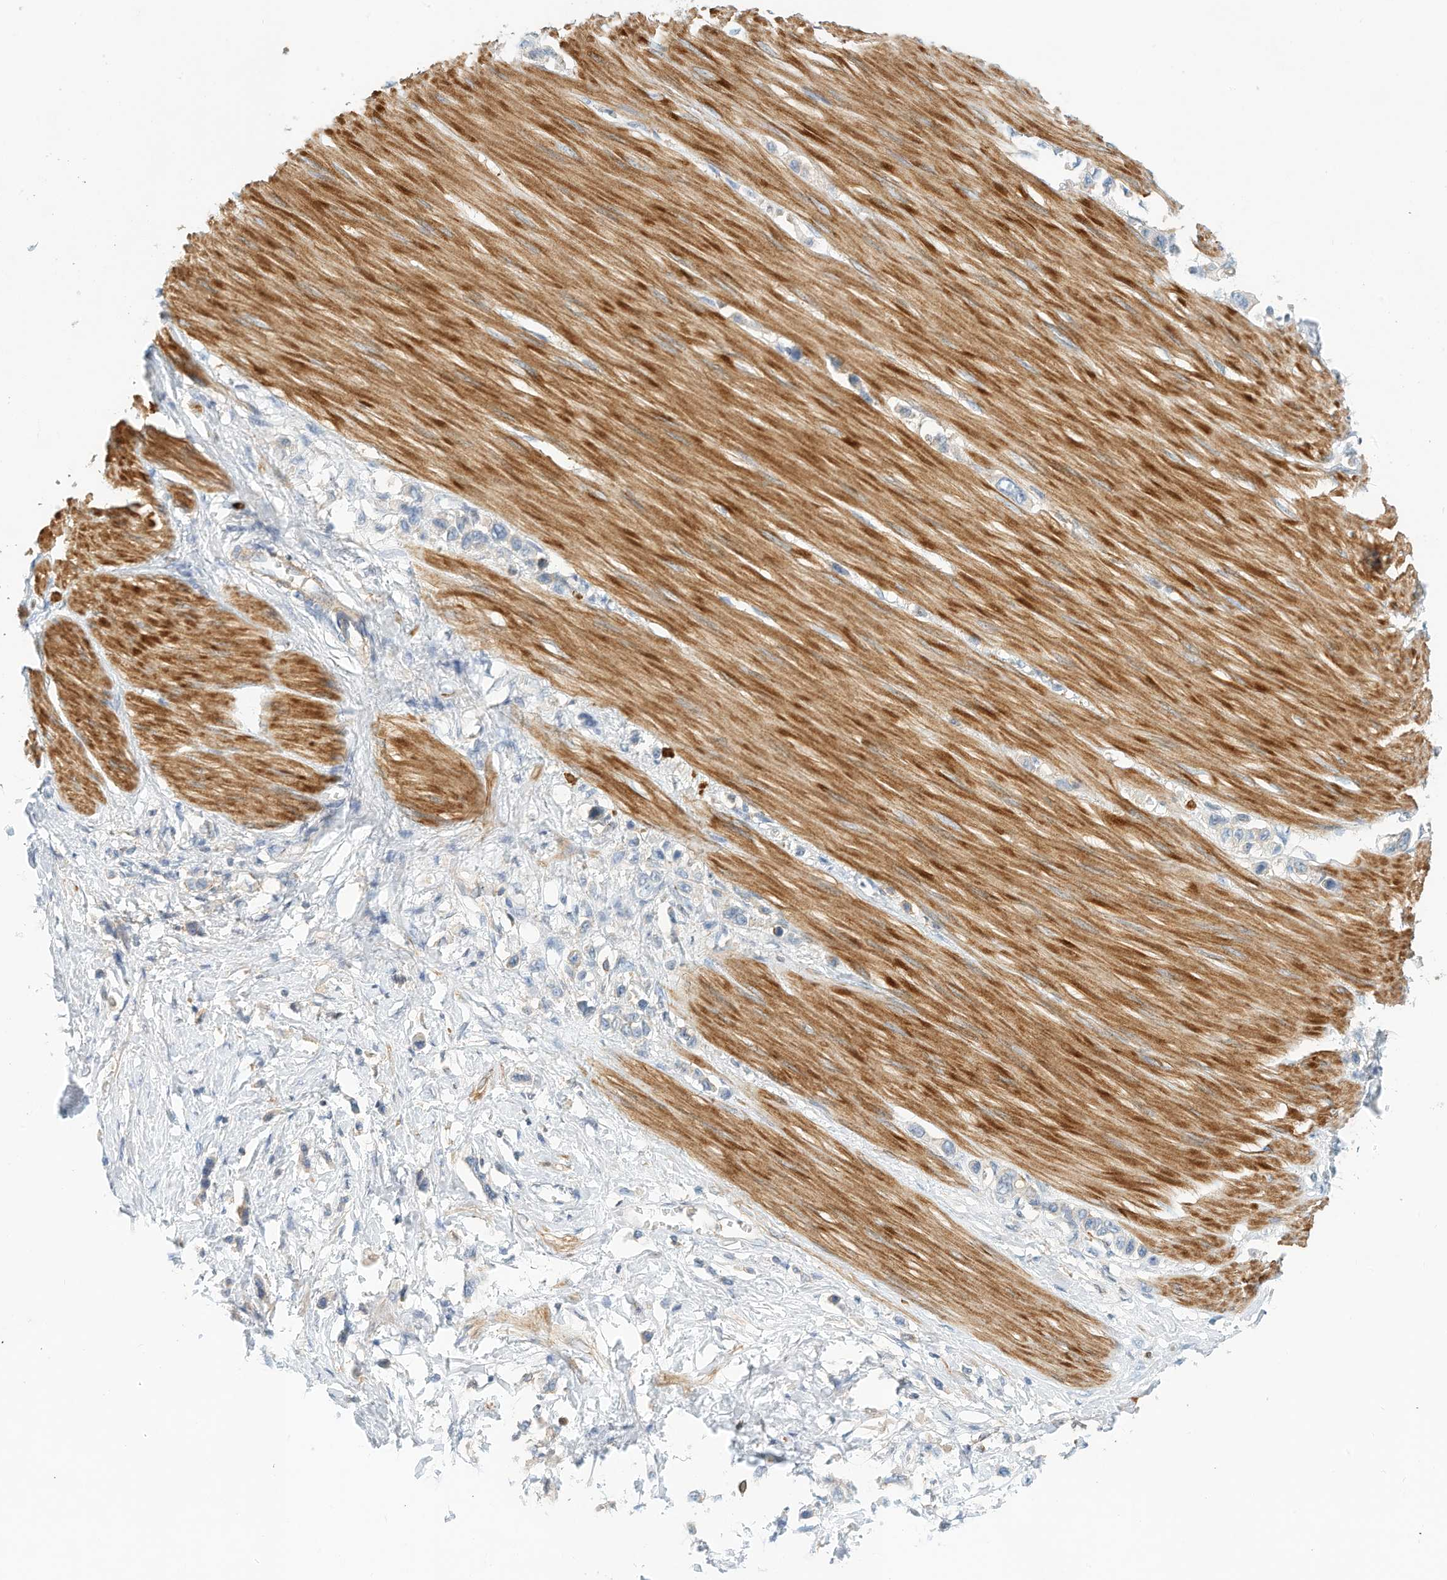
{"staining": {"intensity": "negative", "quantity": "none", "location": "none"}, "tissue": "stomach cancer", "cell_type": "Tumor cells", "image_type": "cancer", "snomed": [{"axis": "morphology", "description": "Adenocarcinoma, NOS"}, {"axis": "topography", "description": "Stomach"}], "caption": "There is no significant expression in tumor cells of stomach adenocarcinoma.", "gene": "MICAL1", "patient": {"sex": "female", "age": 65}}